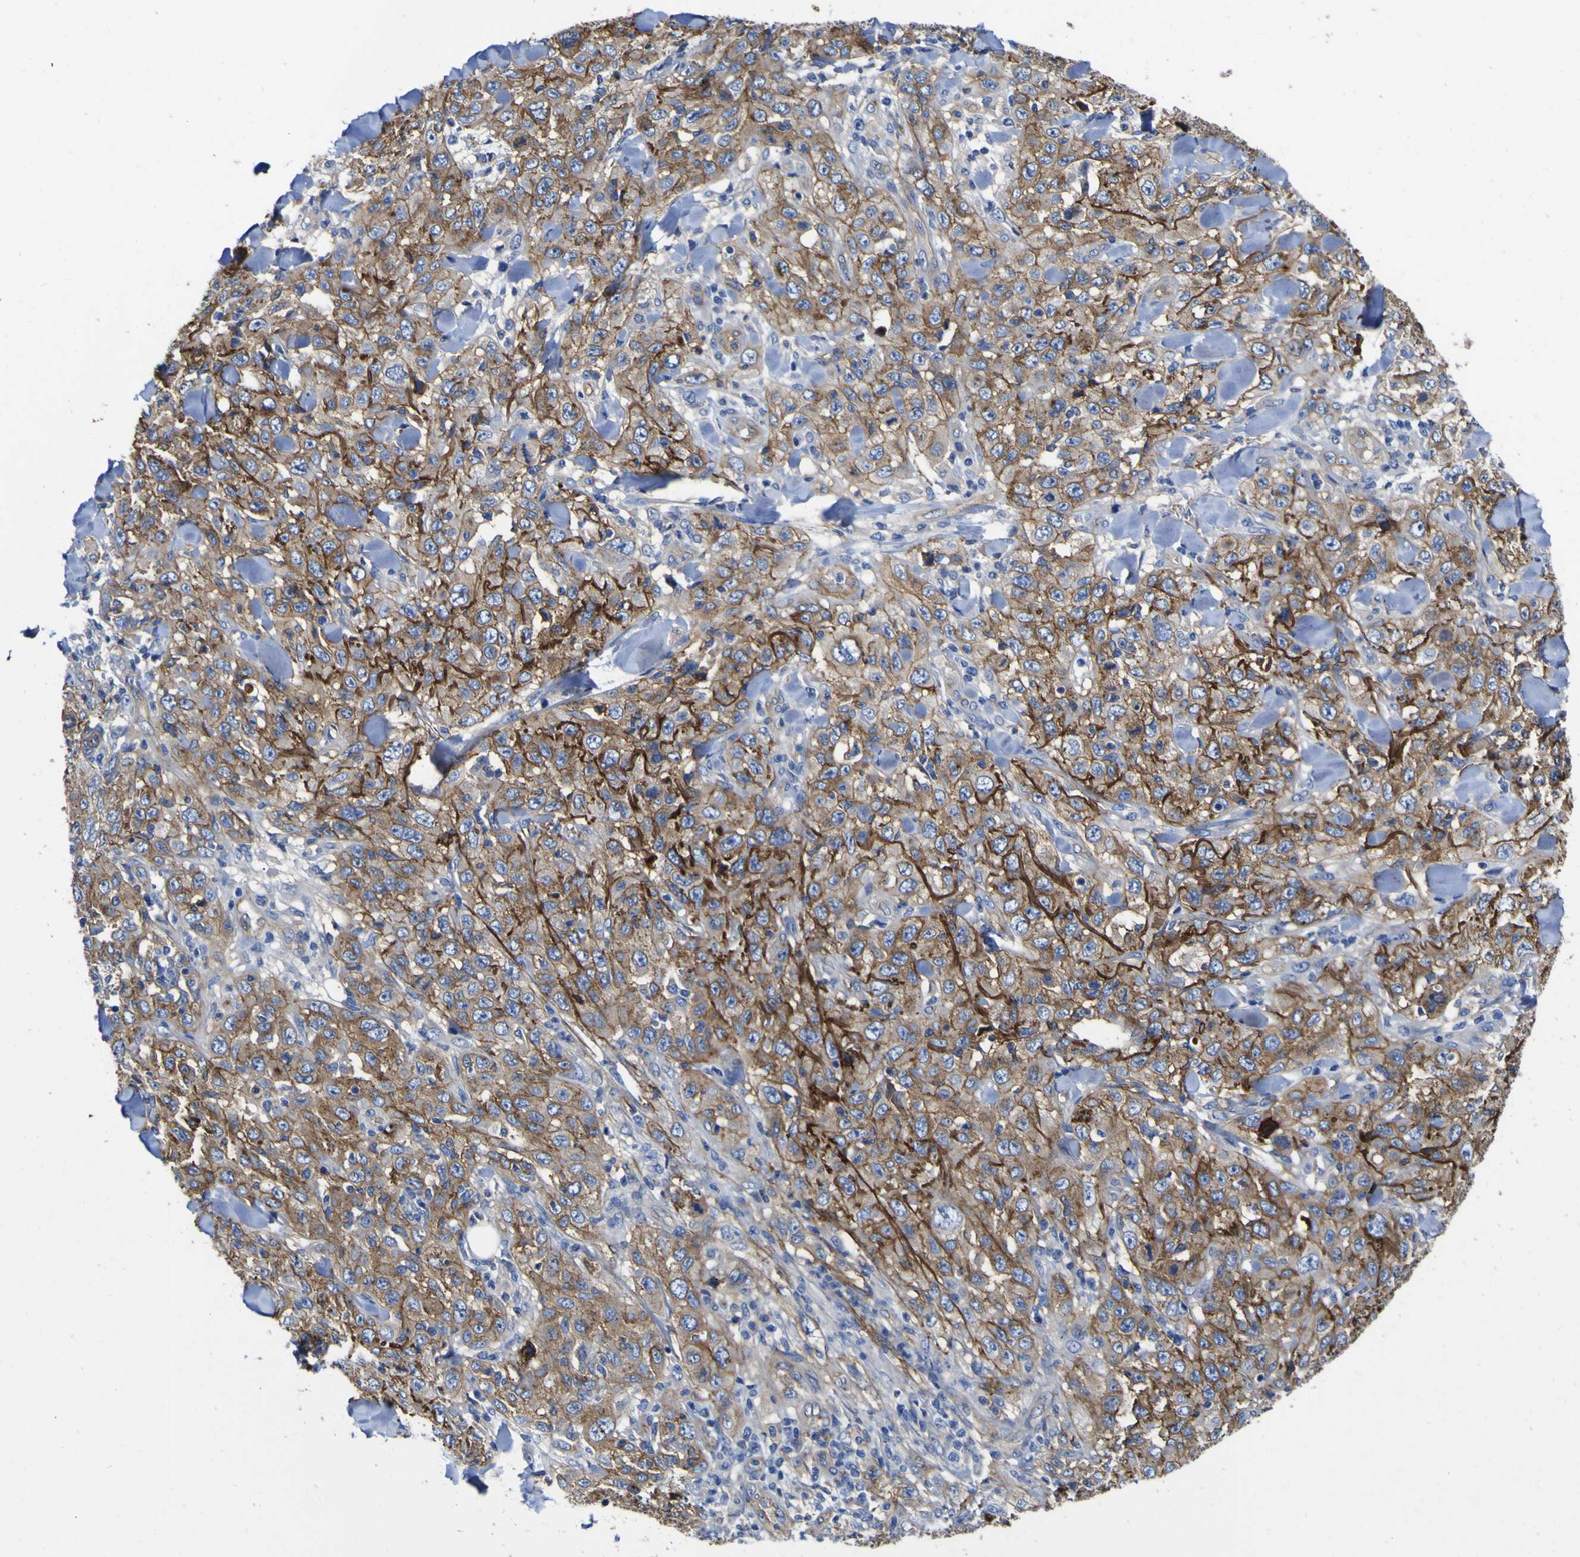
{"staining": {"intensity": "moderate", "quantity": ">75%", "location": "cytoplasmic/membranous"}, "tissue": "skin cancer", "cell_type": "Tumor cells", "image_type": "cancer", "snomed": [{"axis": "morphology", "description": "Squamous cell carcinoma, NOS"}, {"axis": "topography", "description": "Skin"}], "caption": "This photomicrograph demonstrates immunohistochemistry (IHC) staining of skin cancer (squamous cell carcinoma), with medium moderate cytoplasmic/membranous staining in about >75% of tumor cells.", "gene": "CD151", "patient": {"sex": "female", "age": 88}}